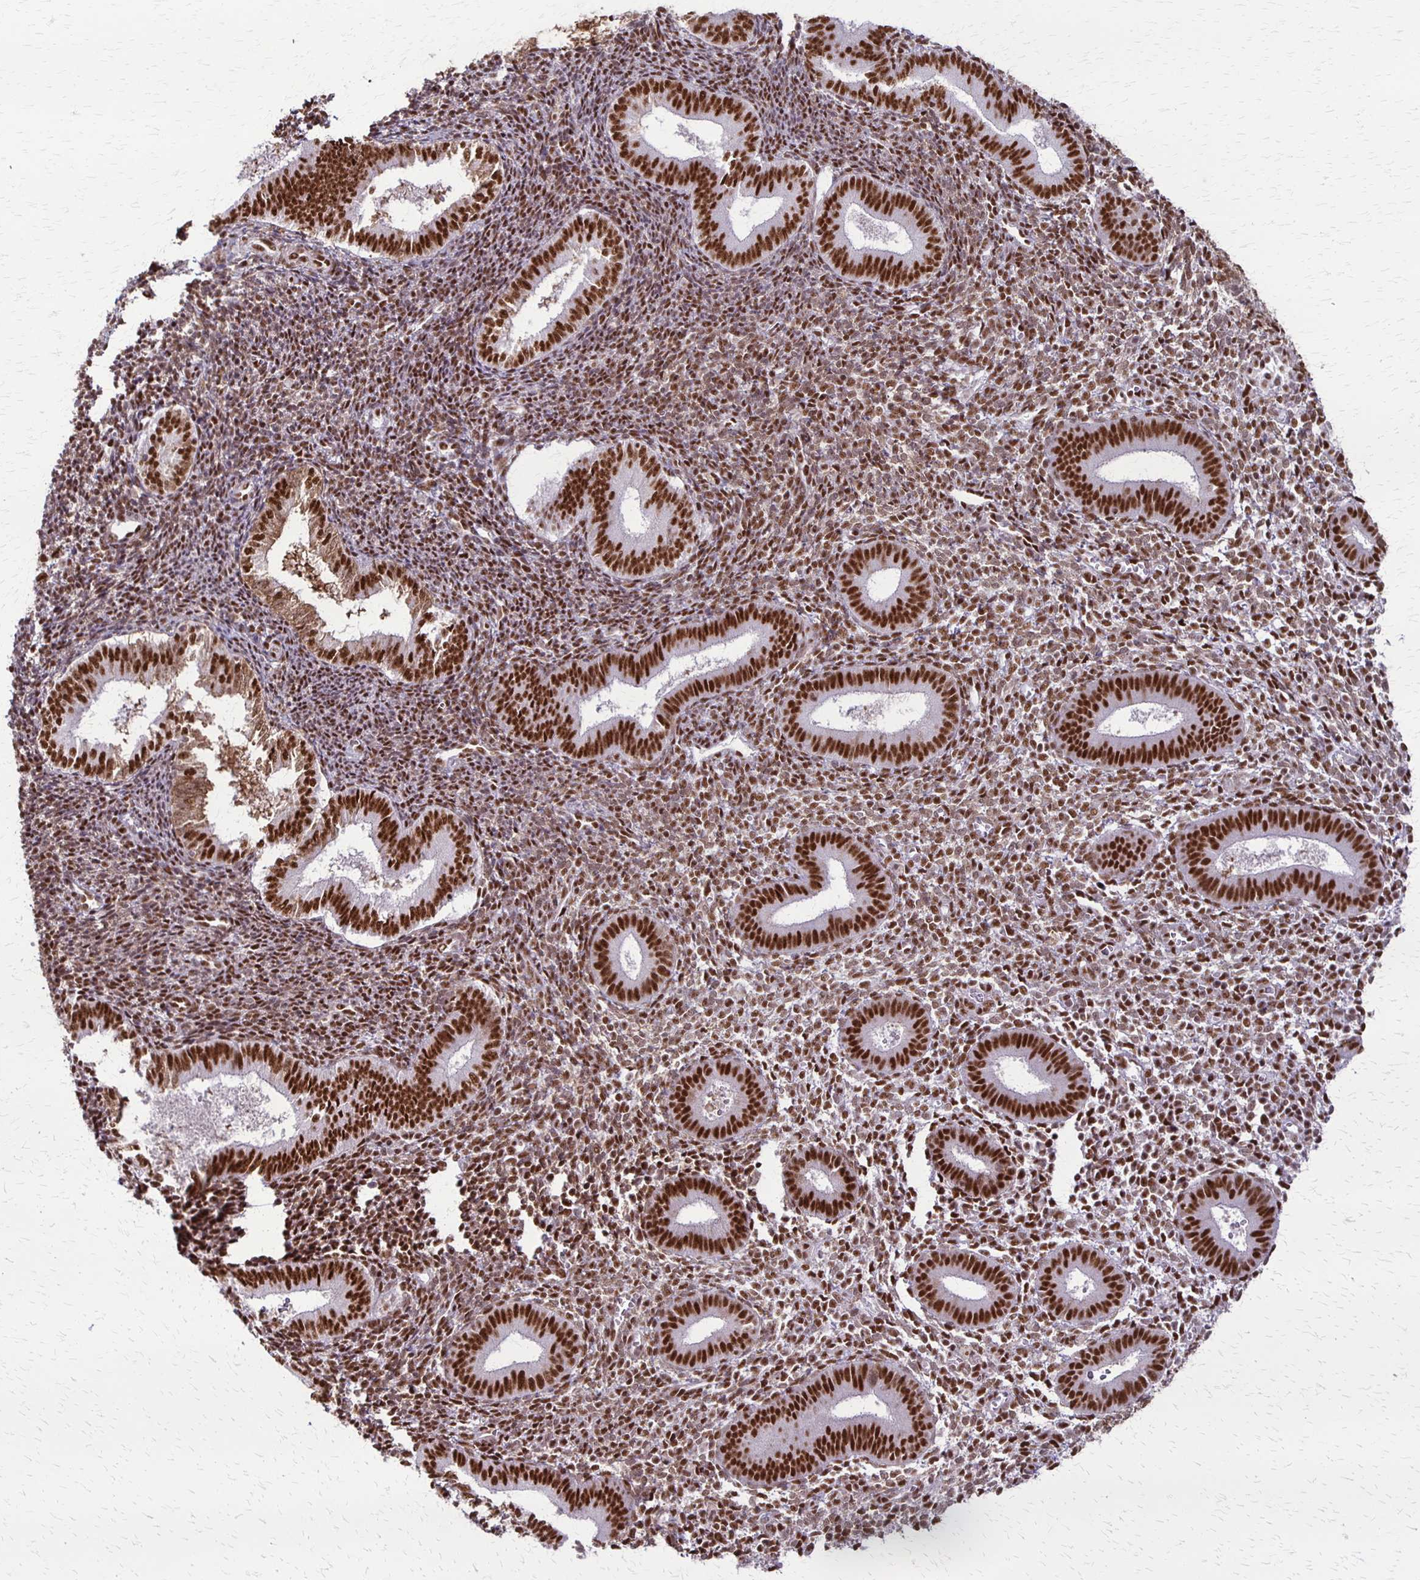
{"staining": {"intensity": "moderate", "quantity": ">75%", "location": "nuclear"}, "tissue": "endometrium", "cell_type": "Cells in endometrial stroma", "image_type": "normal", "snomed": [{"axis": "morphology", "description": "Normal tissue, NOS"}, {"axis": "topography", "description": "Endometrium"}], "caption": "Cells in endometrial stroma exhibit medium levels of moderate nuclear staining in approximately >75% of cells in normal endometrium.", "gene": "XRCC6", "patient": {"sex": "female", "age": 25}}